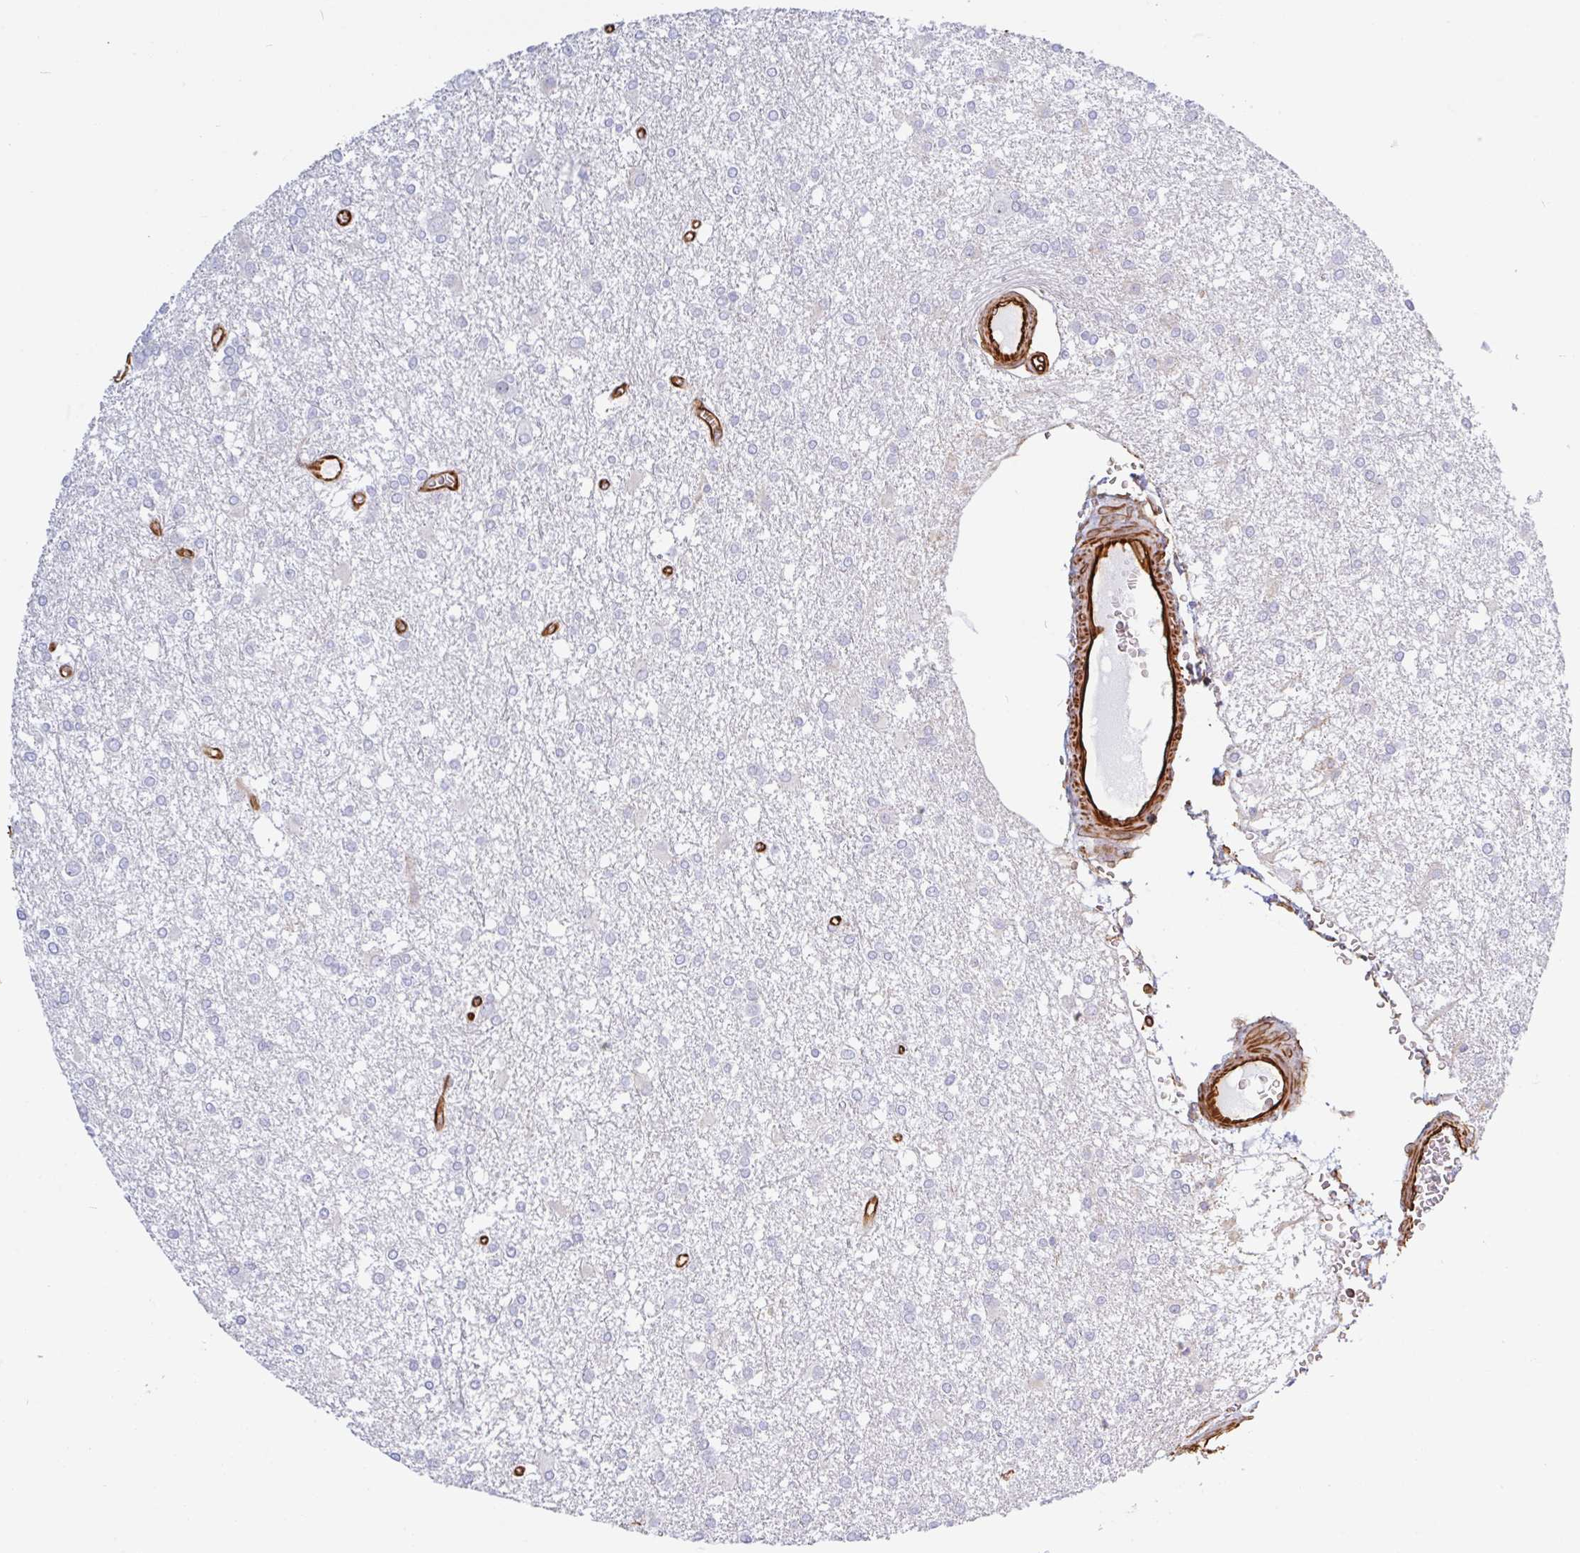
{"staining": {"intensity": "negative", "quantity": "none", "location": "none"}, "tissue": "glioma", "cell_type": "Tumor cells", "image_type": "cancer", "snomed": [{"axis": "morphology", "description": "Glioma, malignant, High grade"}, {"axis": "topography", "description": "Brain"}], "caption": "This is an immunohistochemistry (IHC) image of human malignant glioma (high-grade). There is no staining in tumor cells.", "gene": "PPFIA1", "patient": {"sex": "male", "age": 48}}